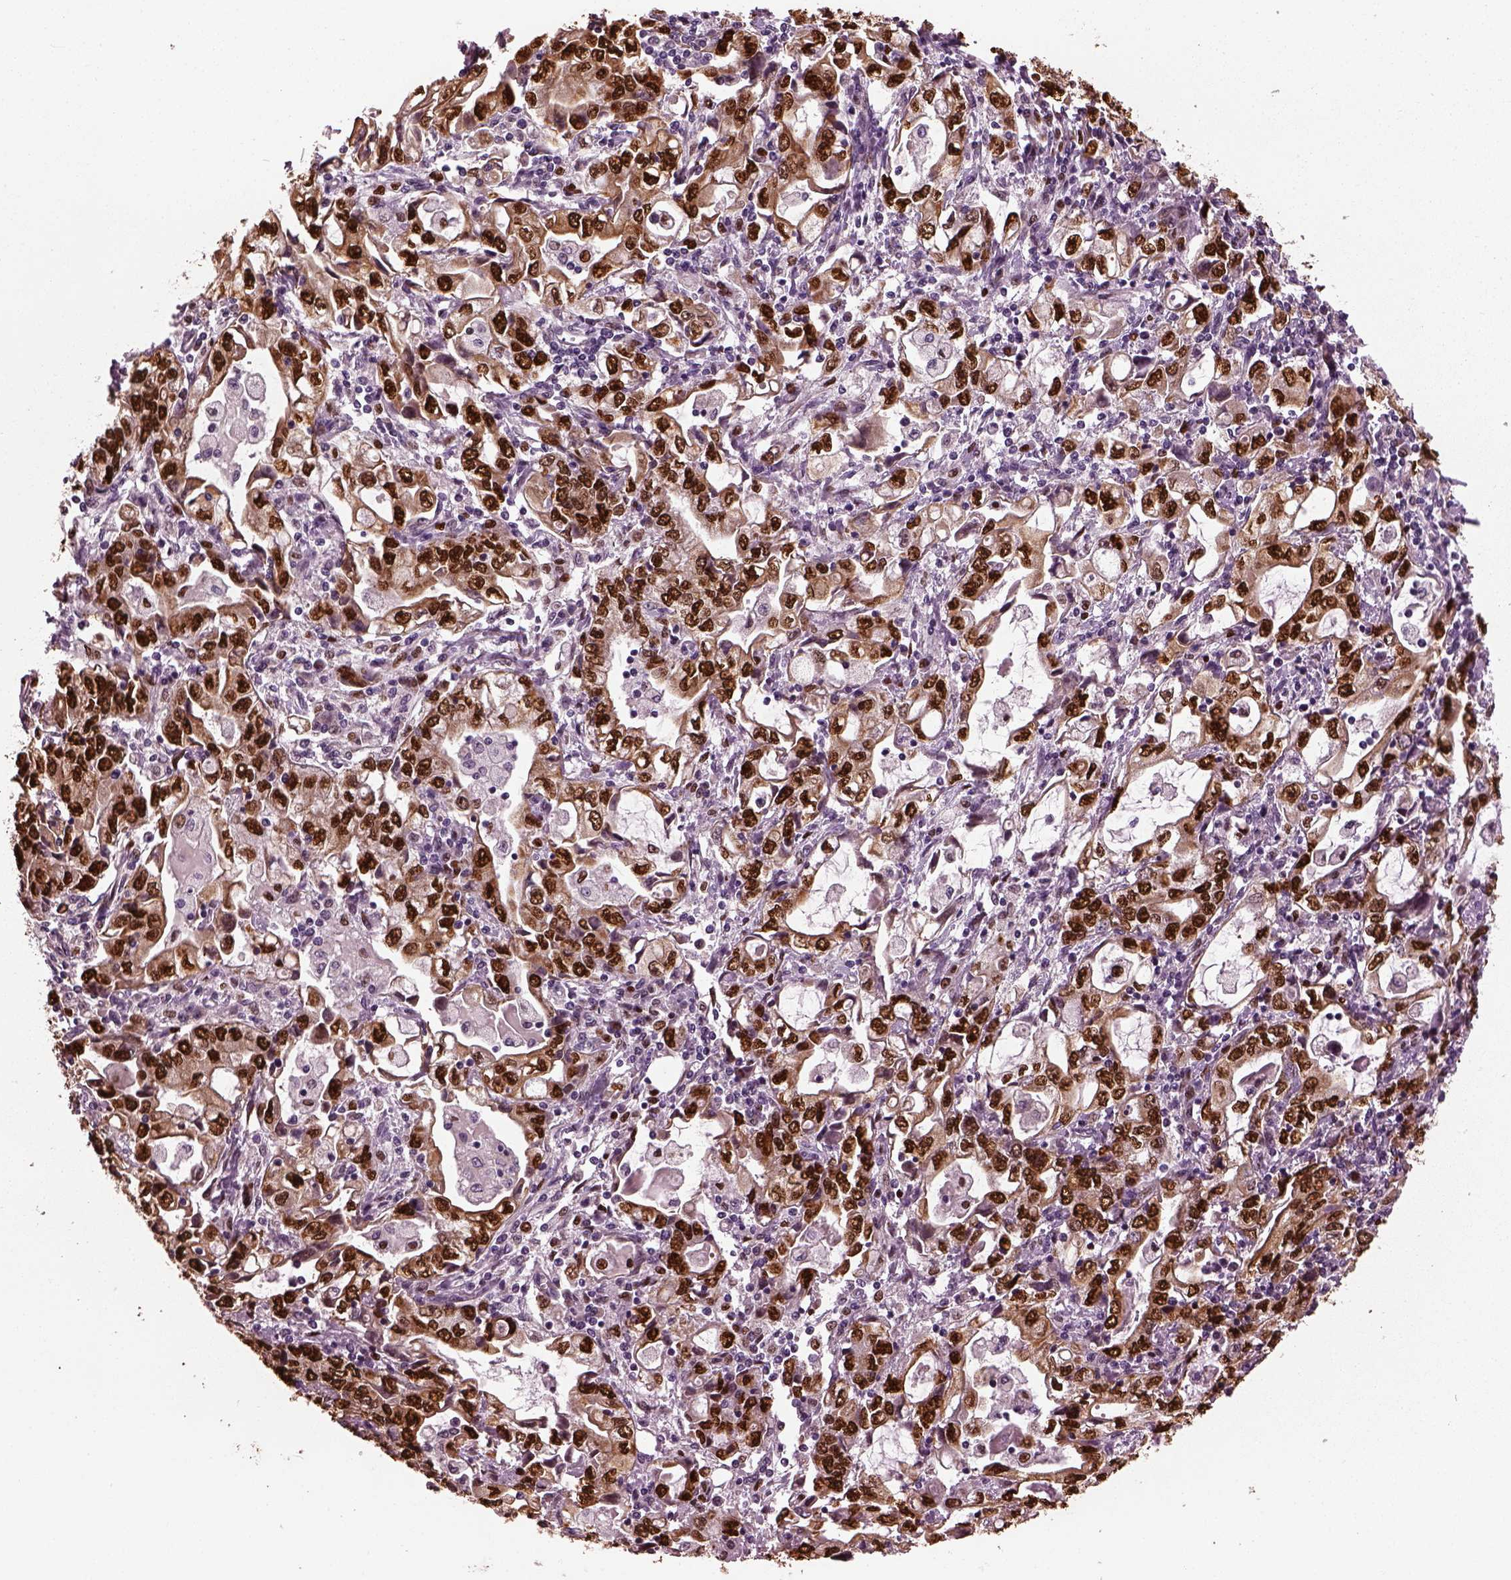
{"staining": {"intensity": "strong", "quantity": ">75%", "location": "nuclear"}, "tissue": "stomach cancer", "cell_type": "Tumor cells", "image_type": "cancer", "snomed": [{"axis": "morphology", "description": "Adenocarcinoma, NOS"}, {"axis": "topography", "description": "Stomach, lower"}], "caption": "Brown immunohistochemical staining in human stomach cancer displays strong nuclear expression in approximately >75% of tumor cells.", "gene": "RUFY3", "patient": {"sex": "female", "age": 72}}